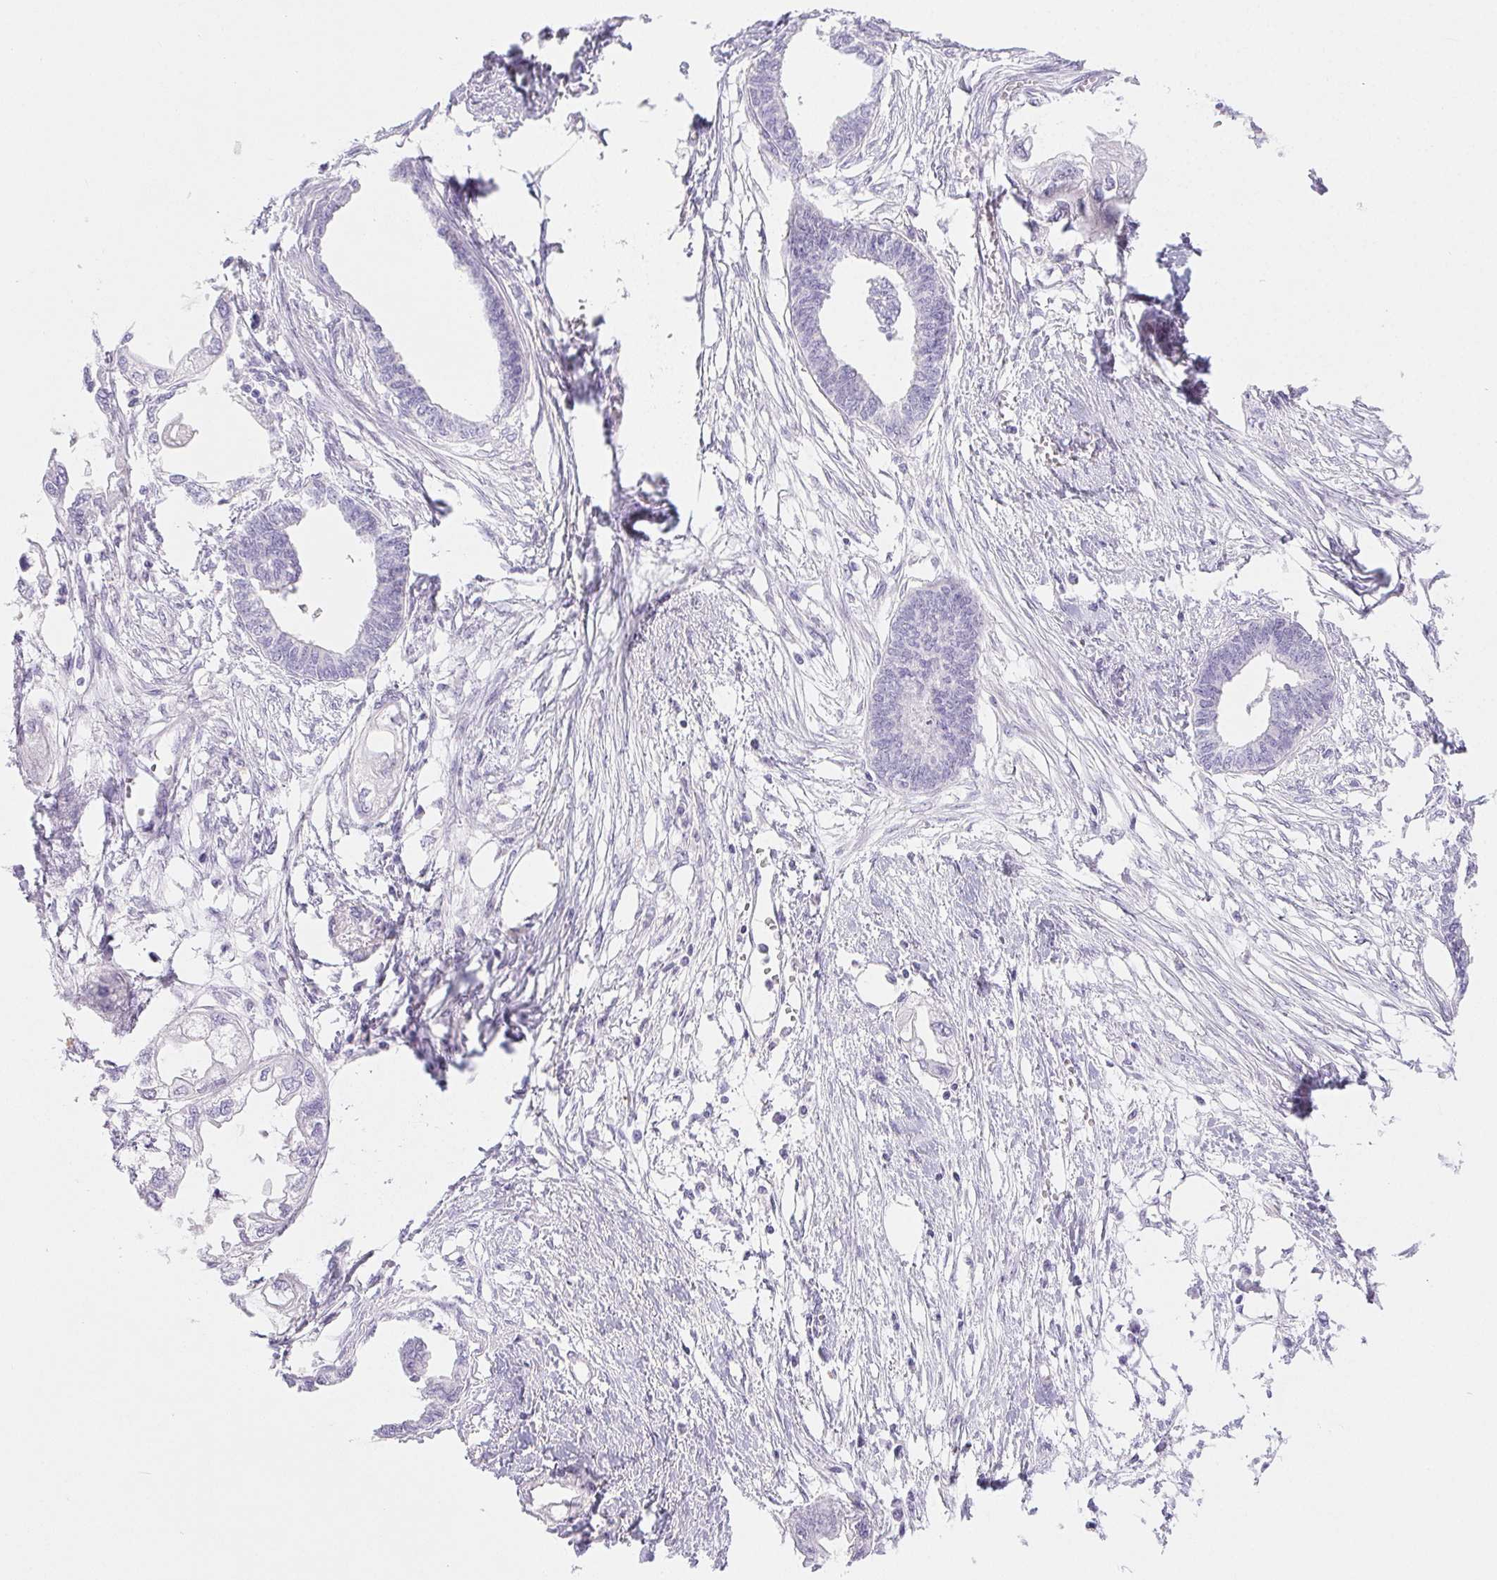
{"staining": {"intensity": "negative", "quantity": "none", "location": "none"}, "tissue": "endometrial cancer", "cell_type": "Tumor cells", "image_type": "cancer", "snomed": [{"axis": "morphology", "description": "Adenocarcinoma, NOS"}, {"axis": "morphology", "description": "Adenocarcinoma, metastatic, NOS"}, {"axis": "topography", "description": "Adipose tissue"}, {"axis": "topography", "description": "Endometrium"}], "caption": "IHC of endometrial cancer reveals no positivity in tumor cells.", "gene": "PNLIP", "patient": {"sex": "female", "age": 67}}